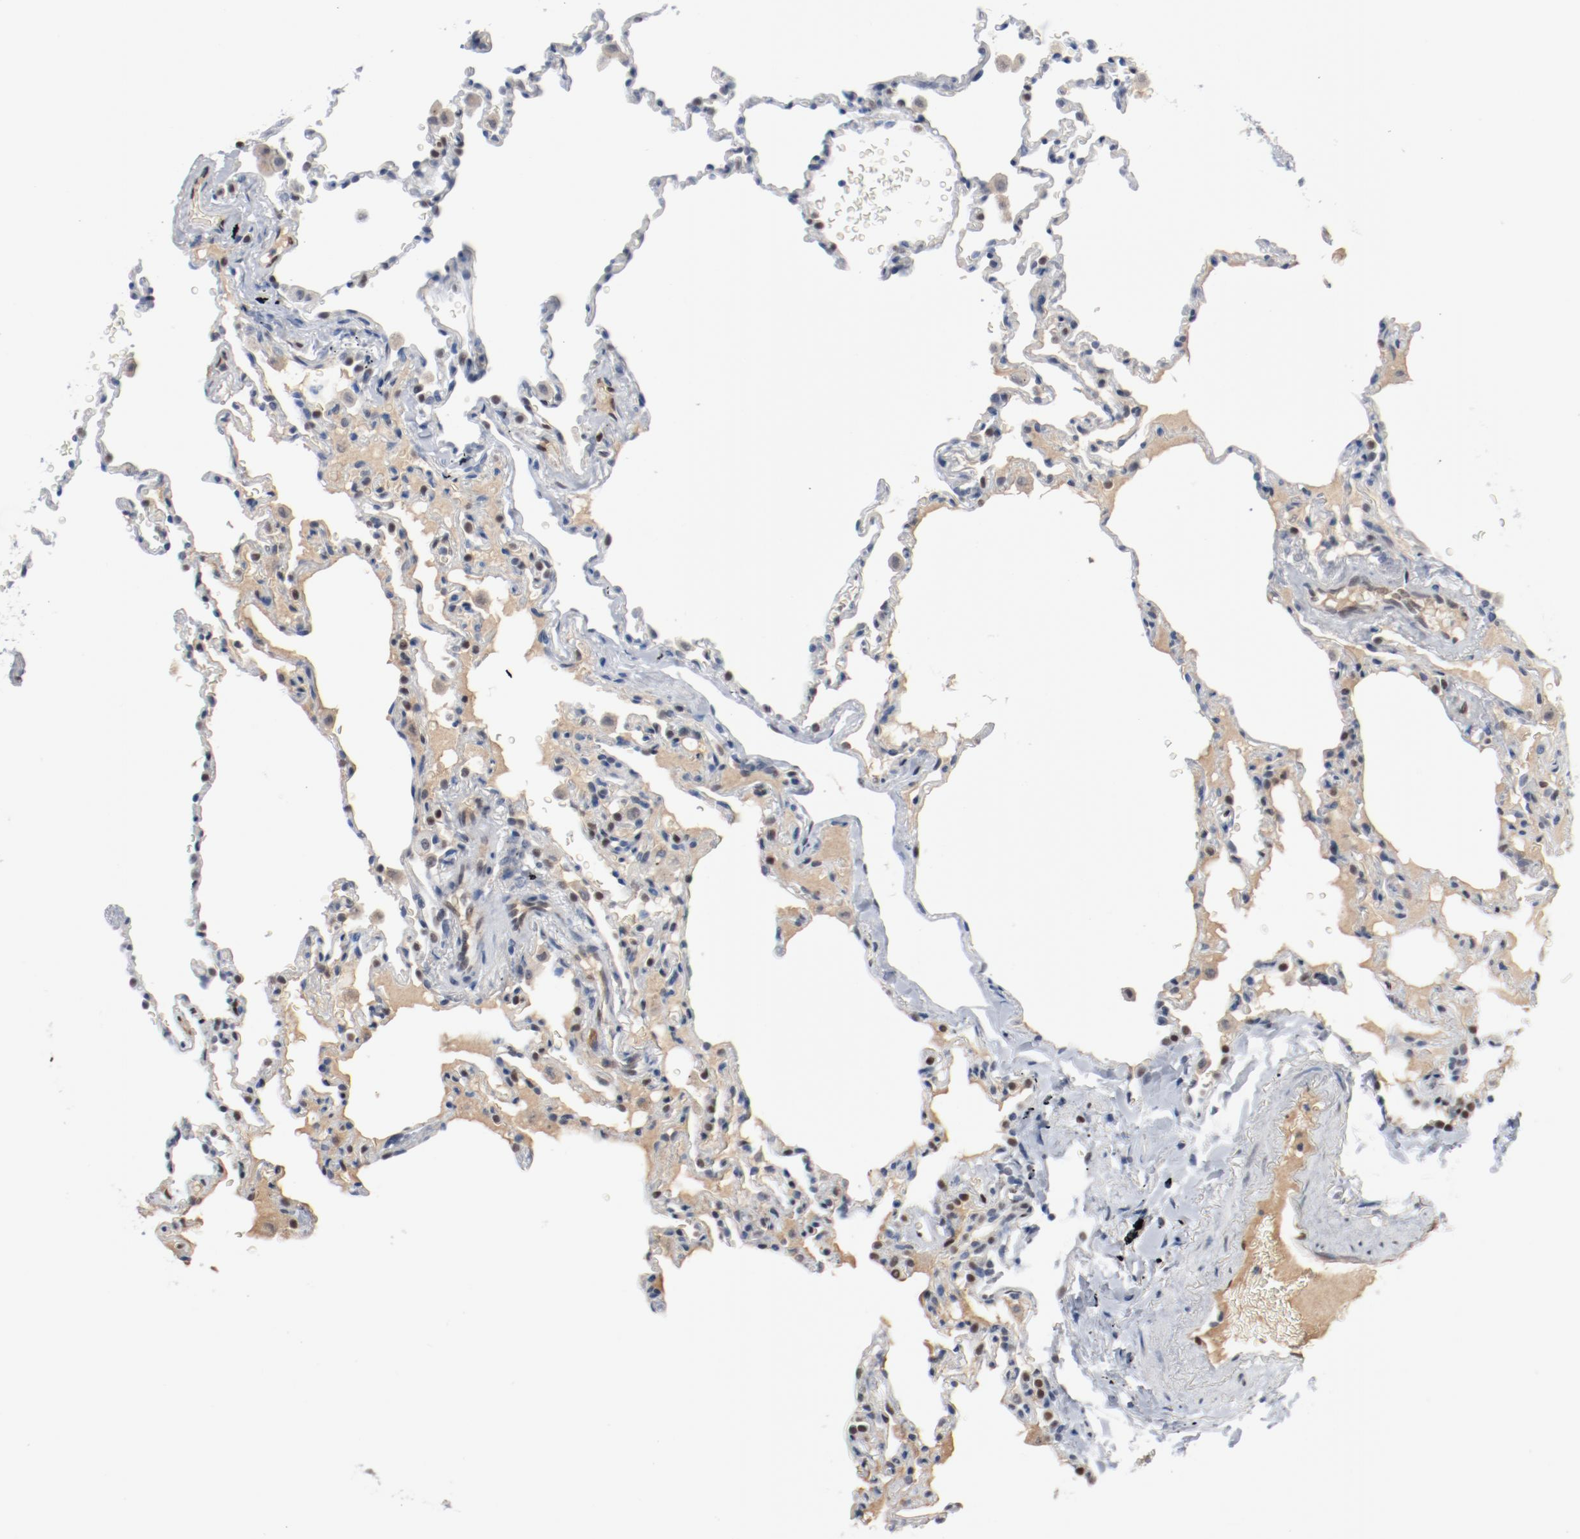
{"staining": {"intensity": "weak", "quantity": "<25%", "location": "nuclear"}, "tissue": "lung", "cell_type": "Alveolar cells", "image_type": "normal", "snomed": [{"axis": "morphology", "description": "Normal tissue, NOS"}, {"axis": "topography", "description": "Lung"}], "caption": "This is an immunohistochemistry micrograph of normal human lung. There is no expression in alveolar cells.", "gene": "ENSG00000285708", "patient": {"sex": "male", "age": 59}}